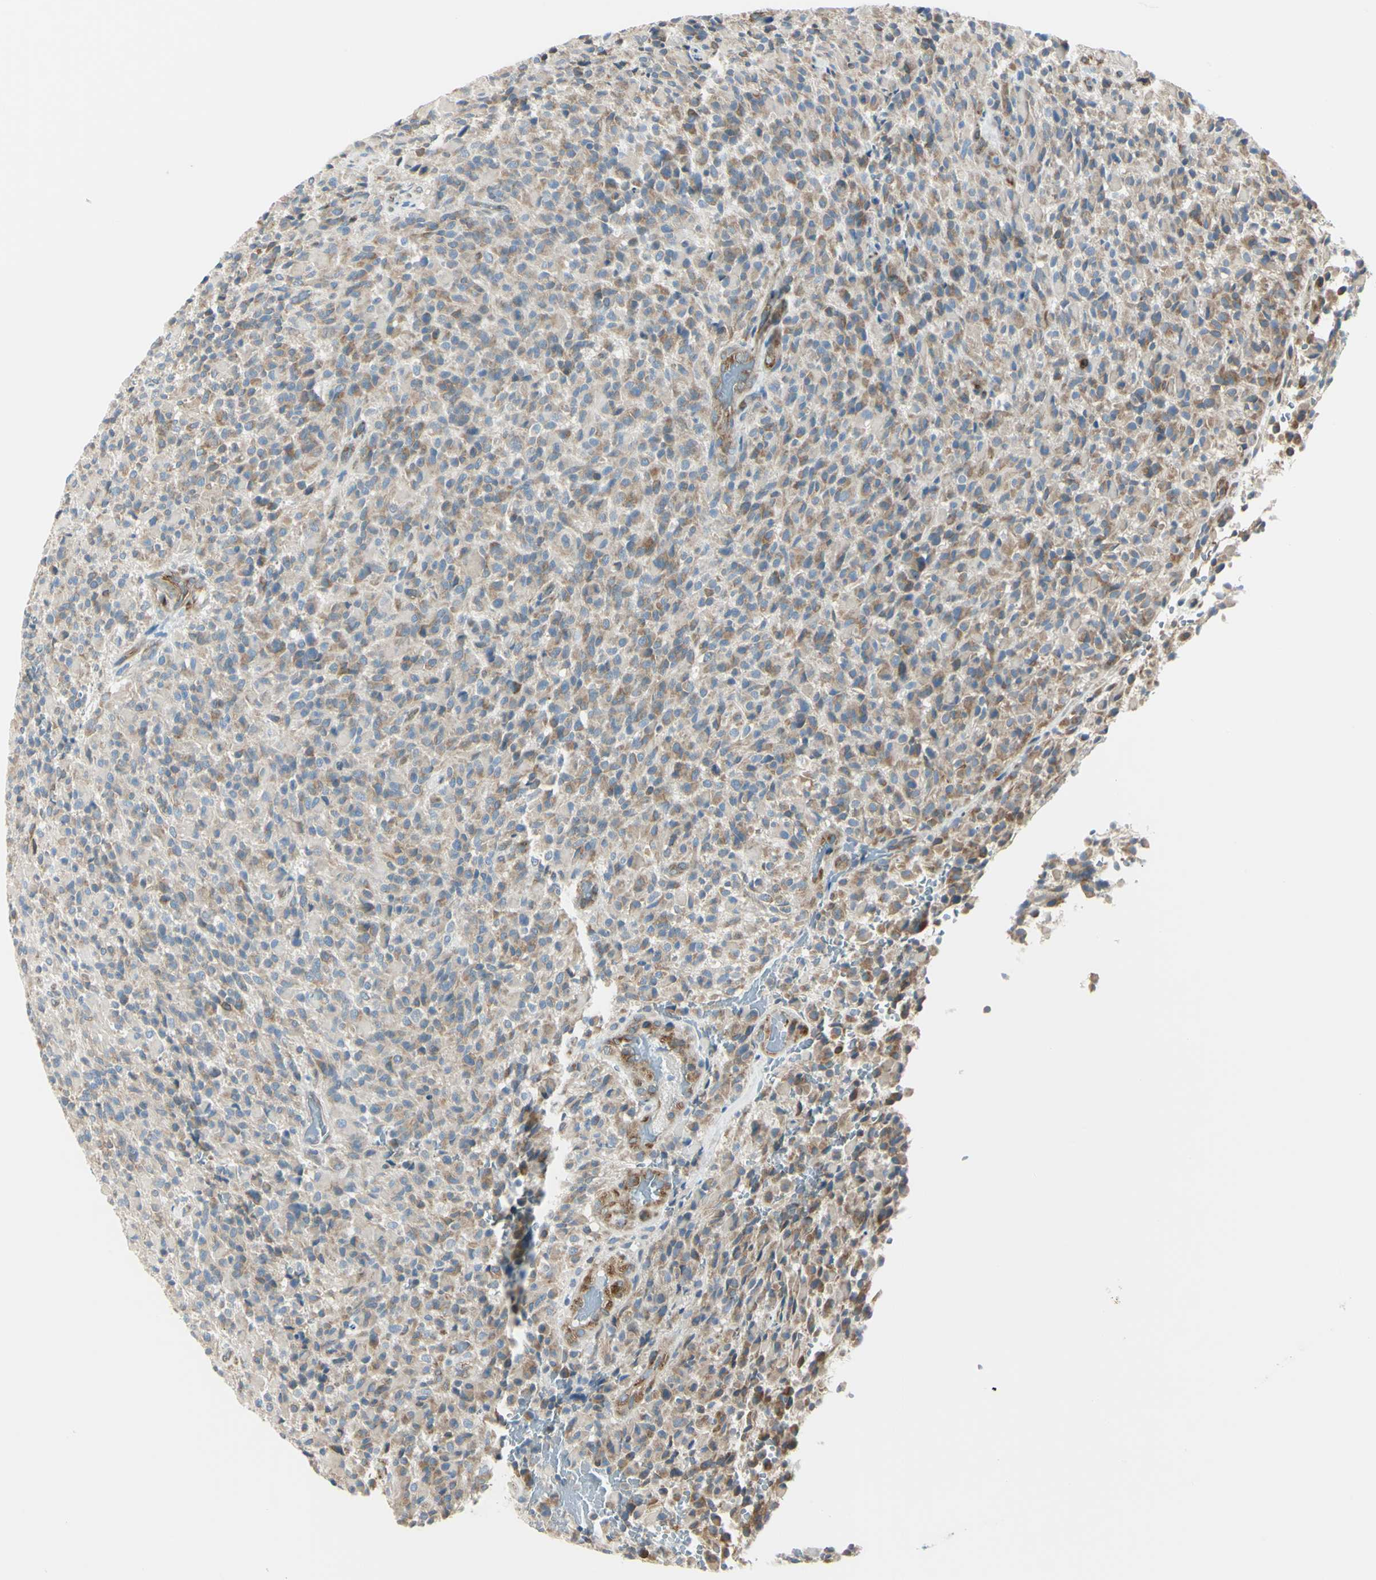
{"staining": {"intensity": "moderate", "quantity": ">75%", "location": "cytoplasmic/membranous"}, "tissue": "glioma", "cell_type": "Tumor cells", "image_type": "cancer", "snomed": [{"axis": "morphology", "description": "Glioma, malignant, High grade"}, {"axis": "topography", "description": "Brain"}], "caption": "Protein analysis of glioma tissue reveals moderate cytoplasmic/membranous expression in approximately >75% of tumor cells. (Brightfield microscopy of DAB IHC at high magnification).", "gene": "SELENOS", "patient": {"sex": "male", "age": 71}}